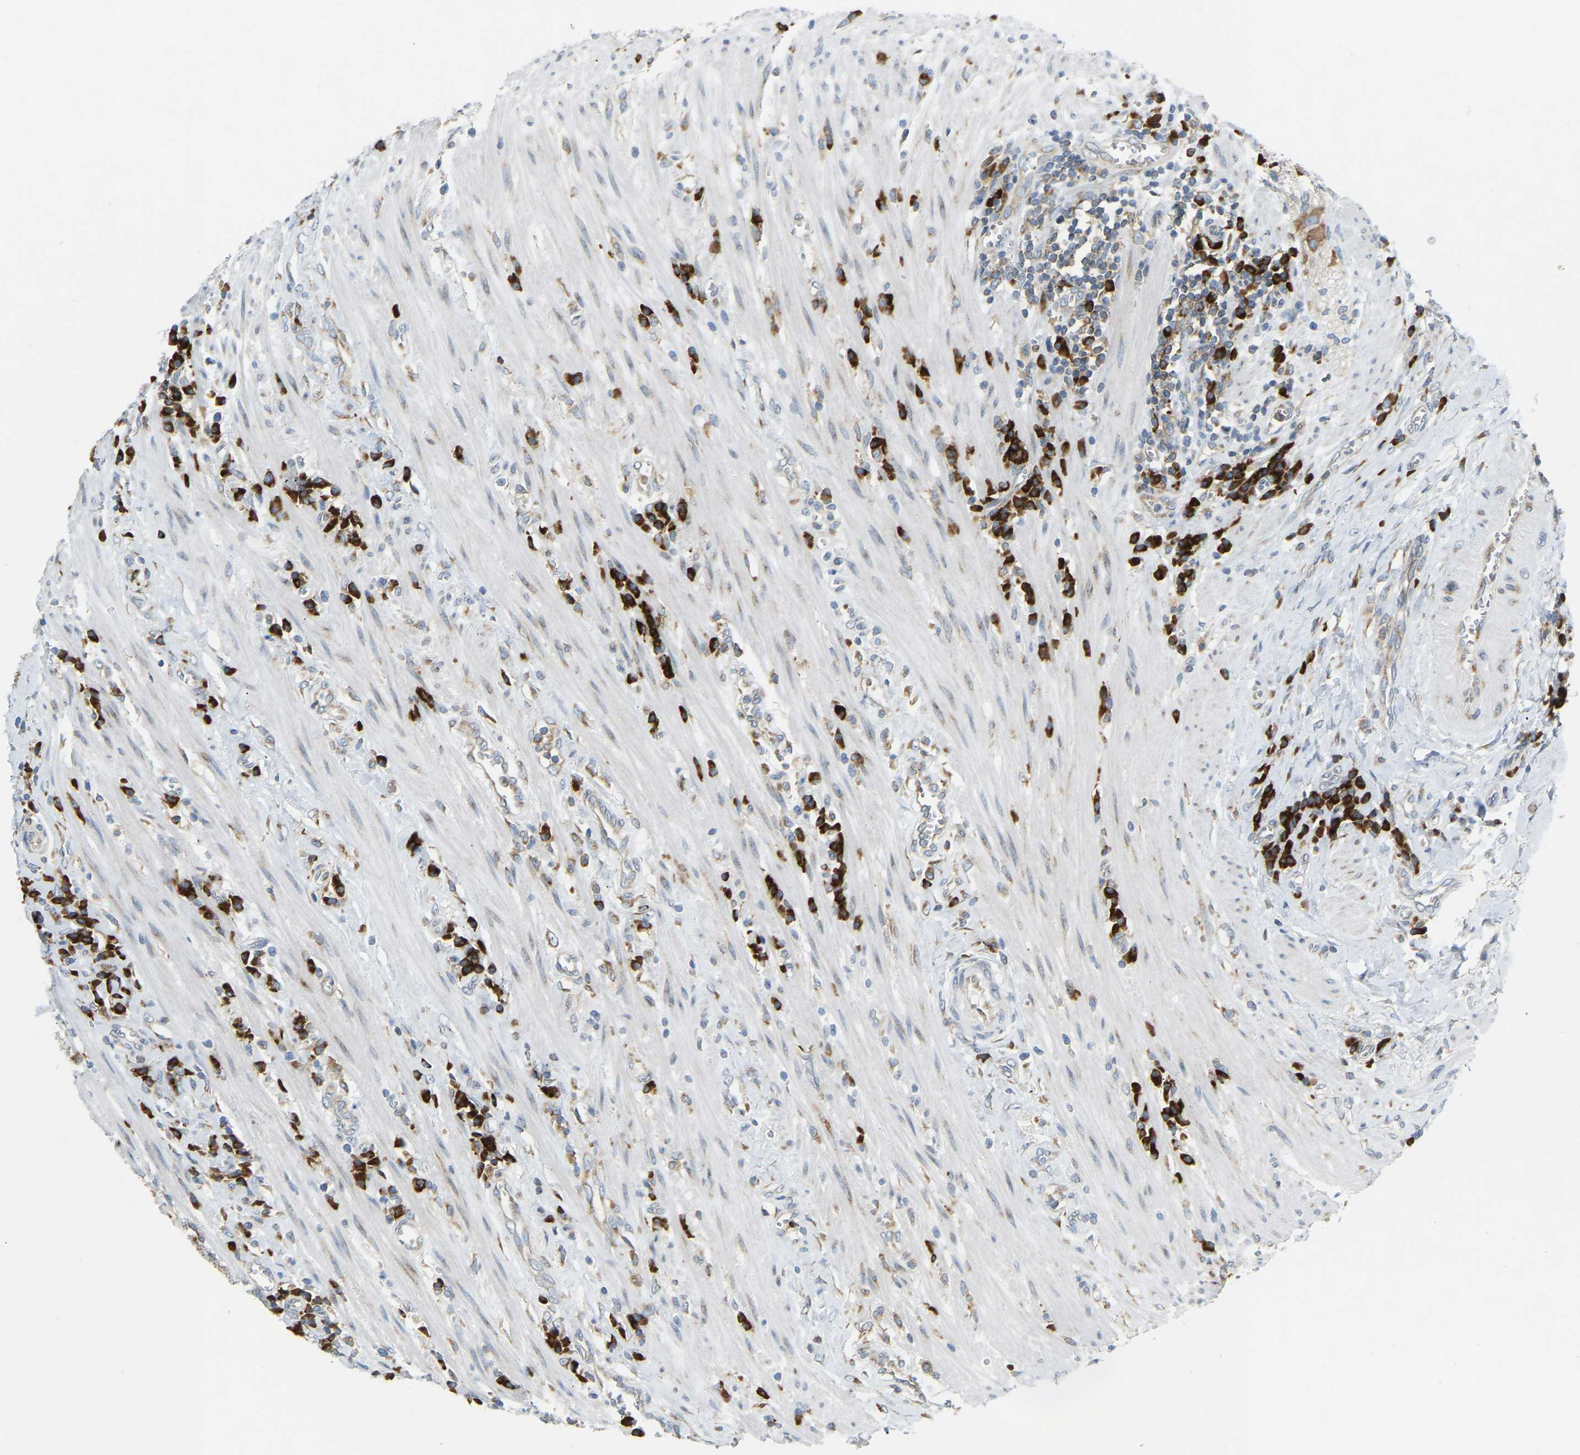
{"staining": {"intensity": "moderate", "quantity": ">75%", "location": "cytoplasmic/membranous"}, "tissue": "colorectal cancer", "cell_type": "Tumor cells", "image_type": "cancer", "snomed": [{"axis": "morphology", "description": "Inflammation, NOS"}, {"axis": "morphology", "description": "Adenocarcinoma, NOS"}, {"axis": "topography", "description": "Colon"}], "caption": "This histopathology image exhibits adenocarcinoma (colorectal) stained with immunohistochemistry to label a protein in brown. The cytoplasmic/membranous of tumor cells show moderate positivity for the protein. Nuclei are counter-stained blue.", "gene": "SND1", "patient": {"sex": "male", "age": 72}}